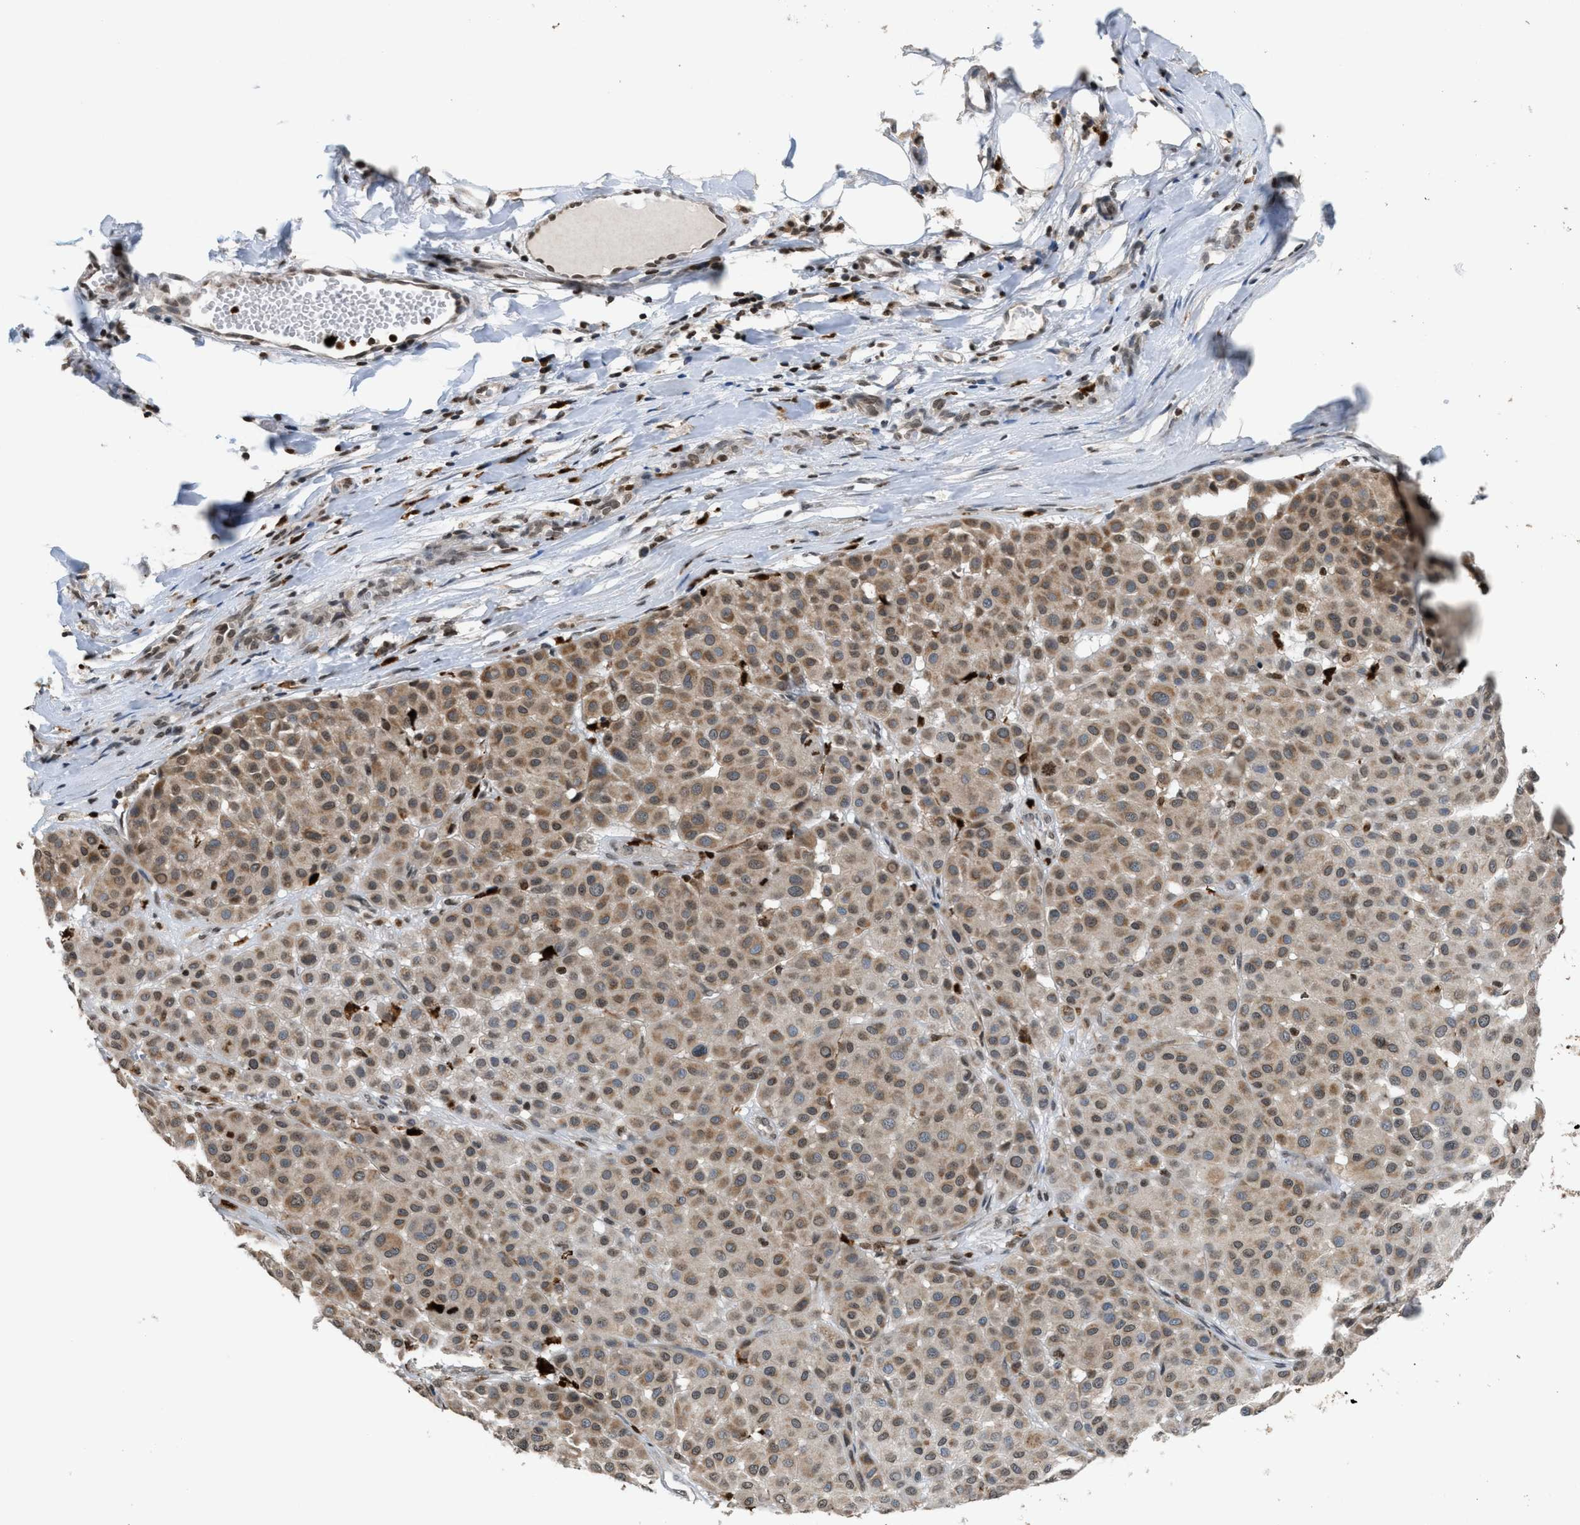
{"staining": {"intensity": "weak", "quantity": ">75%", "location": "cytoplasmic/membranous"}, "tissue": "melanoma", "cell_type": "Tumor cells", "image_type": "cancer", "snomed": [{"axis": "morphology", "description": "Malignant melanoma, Metastatic site"}, {"axis": "topography", "description": "Soft tissue"}], "caption": "Immunohistochemical staining of melanoma exhibits low levels of weak cytoplasmic/membranous protein staining in about >75% of tumor cells. (DAB (3,3'-diaminobenzidine) IHC with brightfield microscopy, high magnification).", "gene": "PRUNE2", "patient": {"sex": "male", "age": 41}}